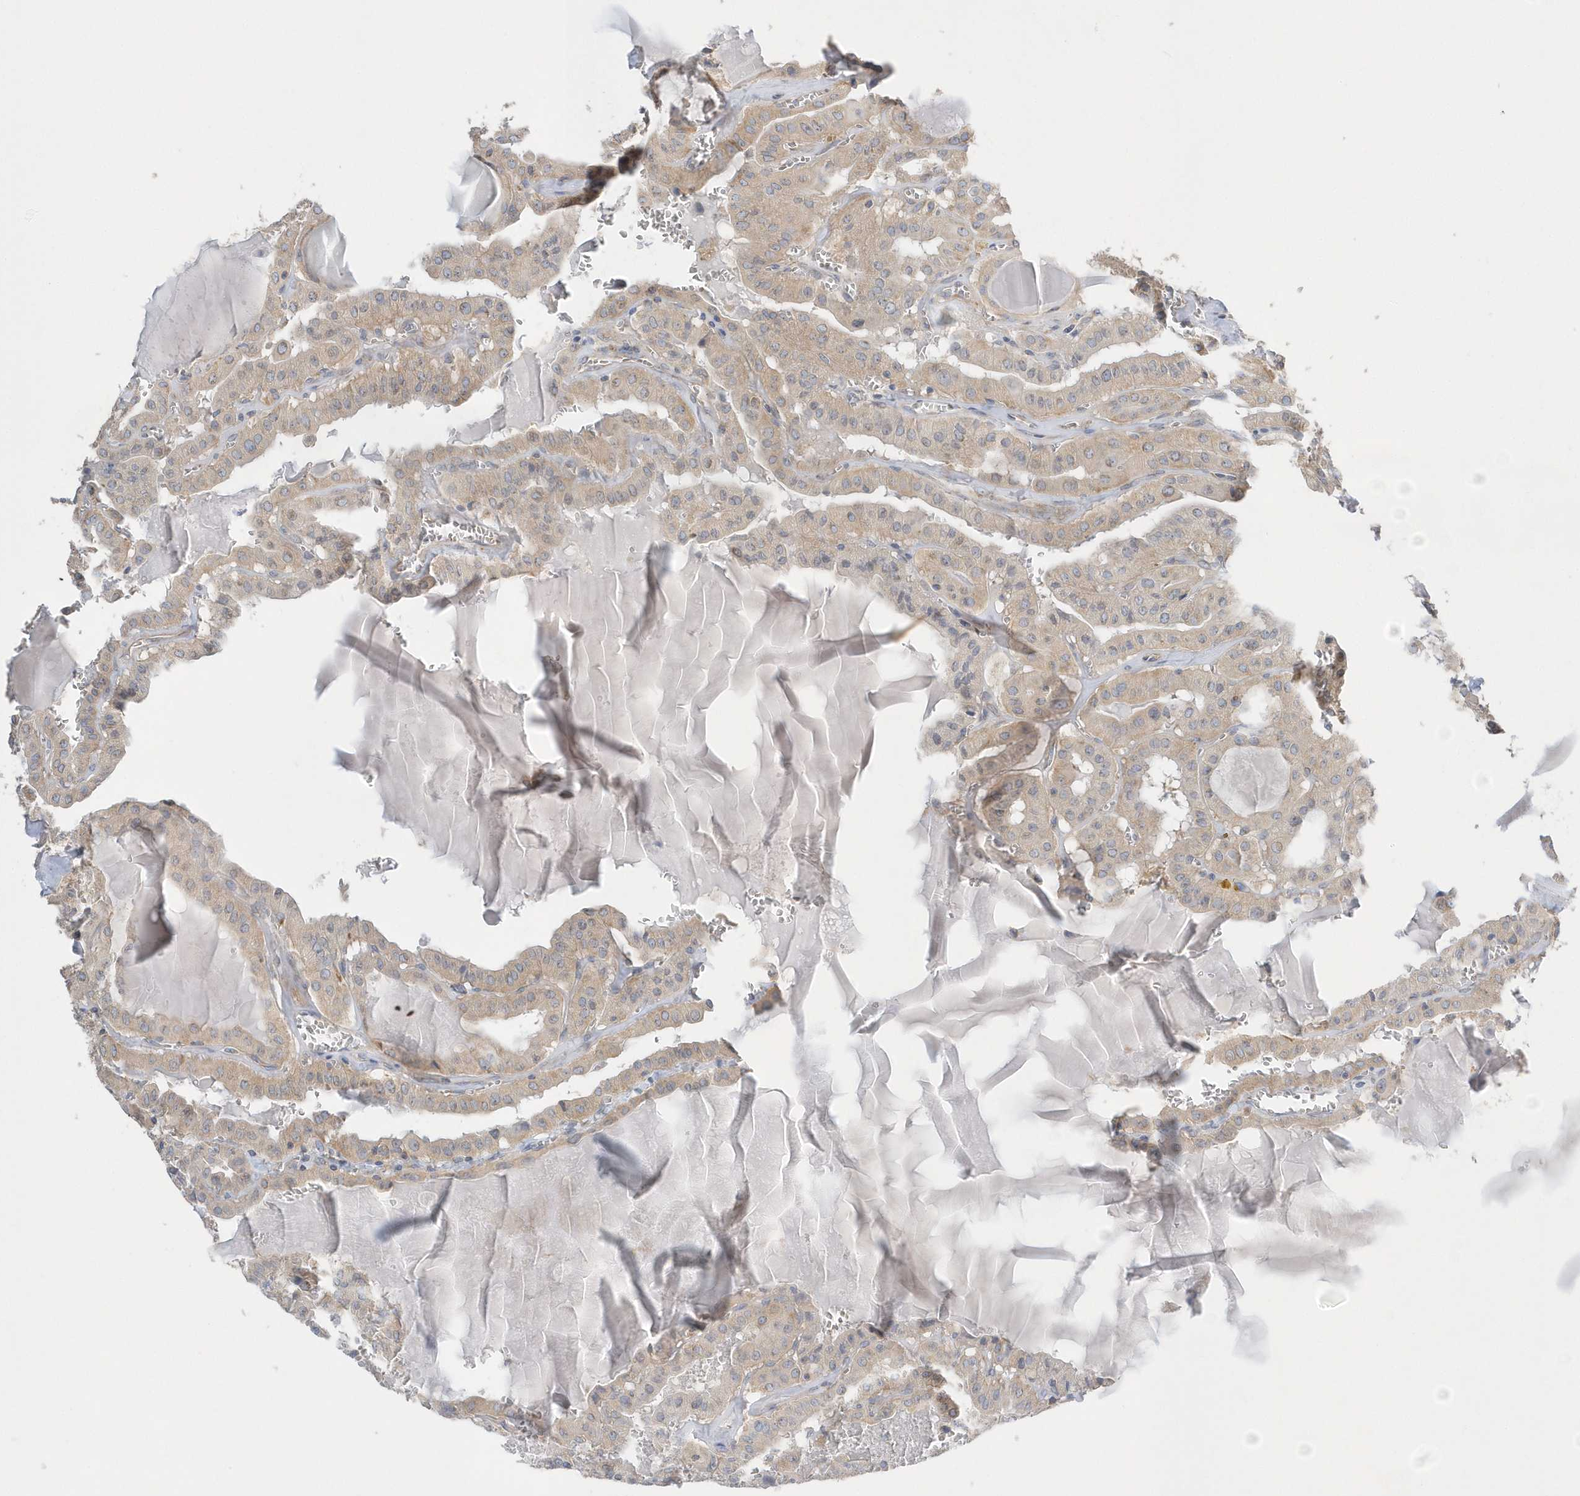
{"staining": {"intensity": "moderate", "quantity": ">75%", "location": "cytoplasmic/membranous"}, "tissue": "thyroid cancer", "cell_type": "Tumor cells", "image_type": "cancer", "snomed": [{"axis": "morphology", "description": "Papillary adenocarcinoma, NOS"}, {"axis": "topography", "description": "Thyroid gland"}], "caption": "Thyroid papillary adenocarcinoma stained for a protein (brown) reveals moderate cytoplasmic/membranous positive positivity in approximately >75% of tumor cells.", "gene": "SPATA5", "patient": {"sex": "male", "age": 52}}